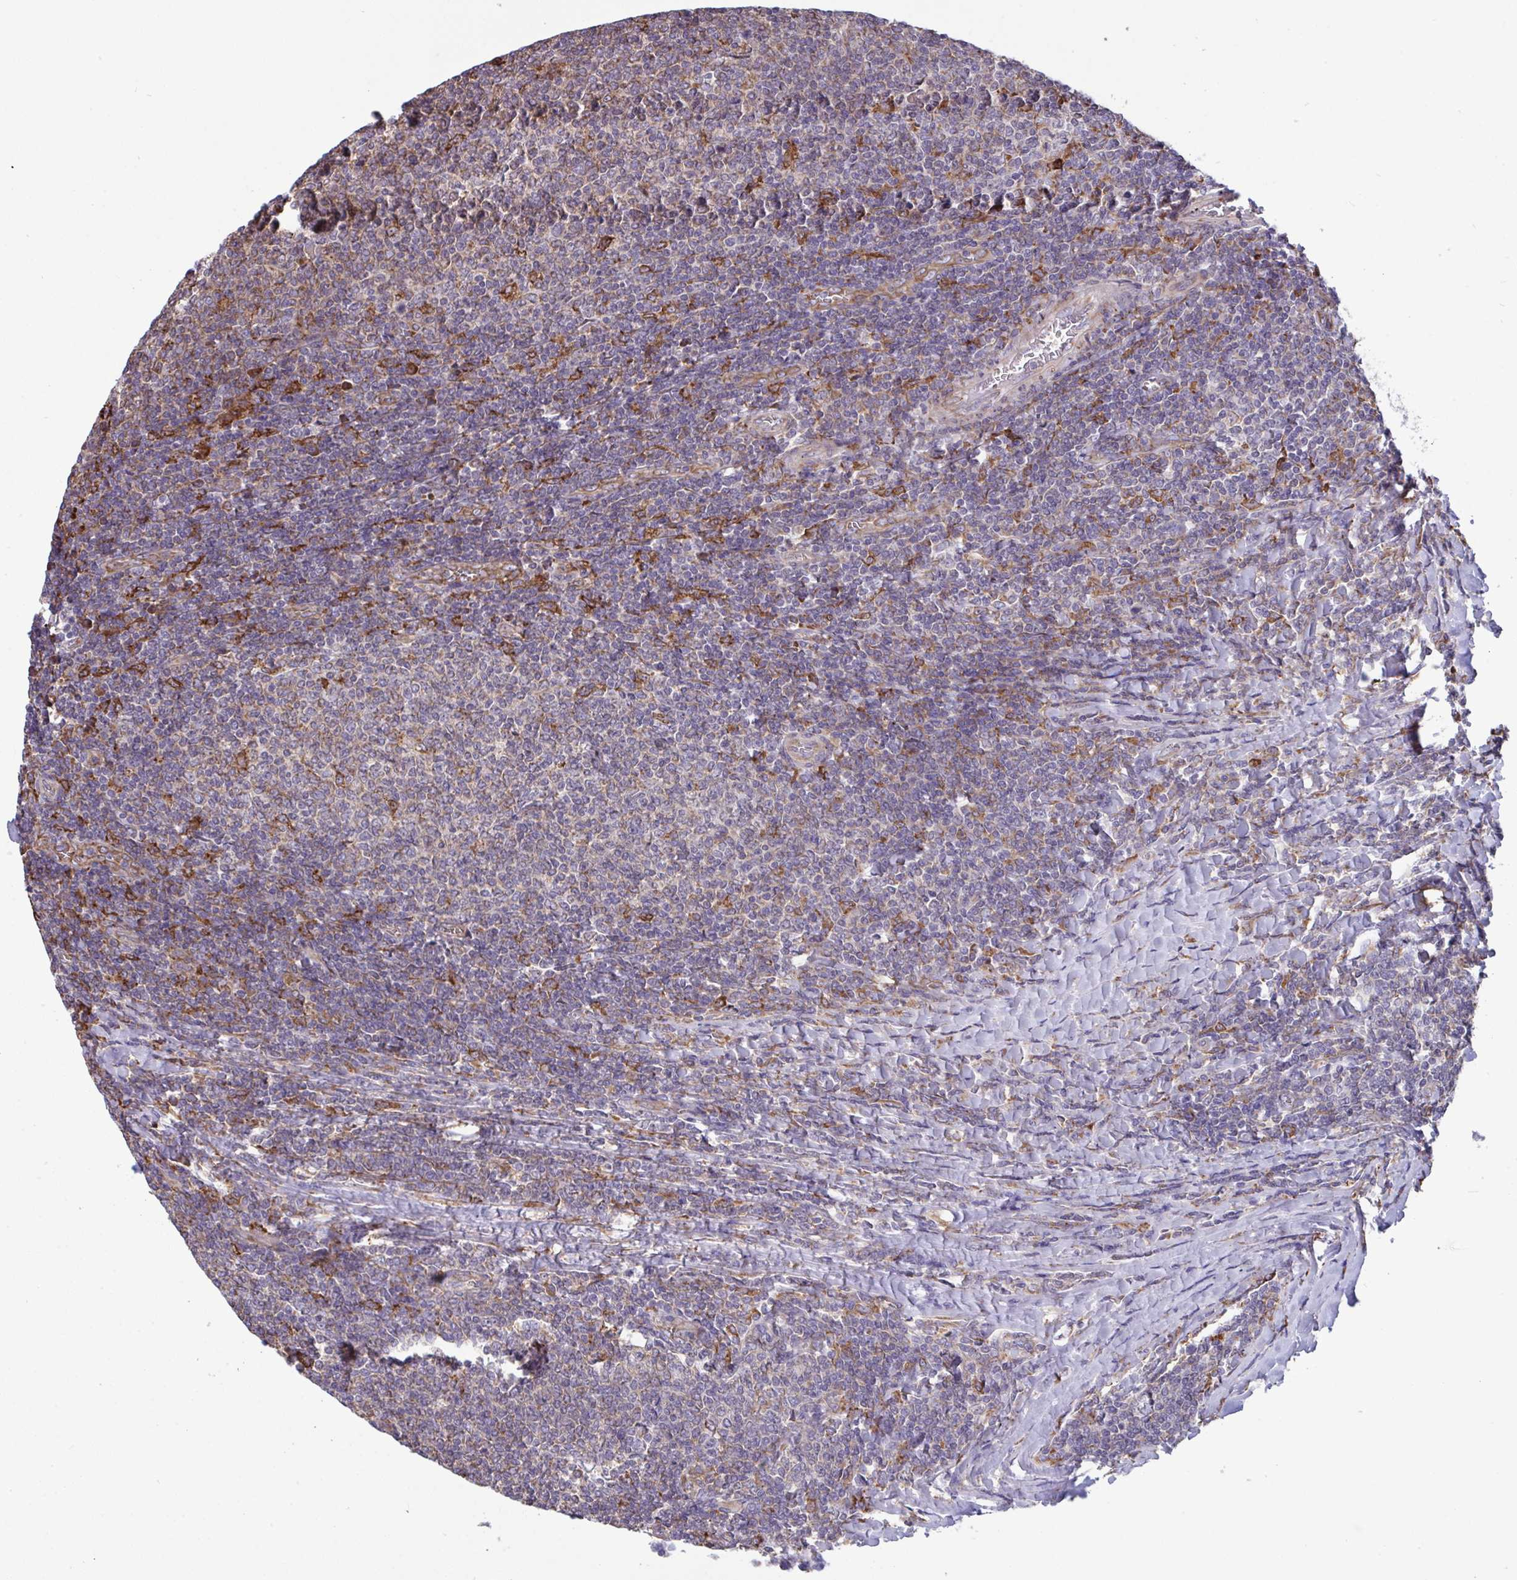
{"staining": {"intensity": "weak", "quantity": "<25%", "location": "cytoplasmic/membranous"}, "tissue": "lymphoma", "cell_type": "Tumor cells", "image_type": "cancer", "snomed": [{"axis": "morphology", "description": "Malignant lymphoma, non-Hodgkin's type, Low grade"}, {"axis": "topography", "description": "Lymph node"}], "caption": "Immunohistochemical staining of low-grade malignant lymphoma, non-Hodgkin's type exhibits no significant staining in tumor cells. Nuclei are stained in blue.", "gene": "MYMK", "patient": {"sex": "male", "age": 52}}